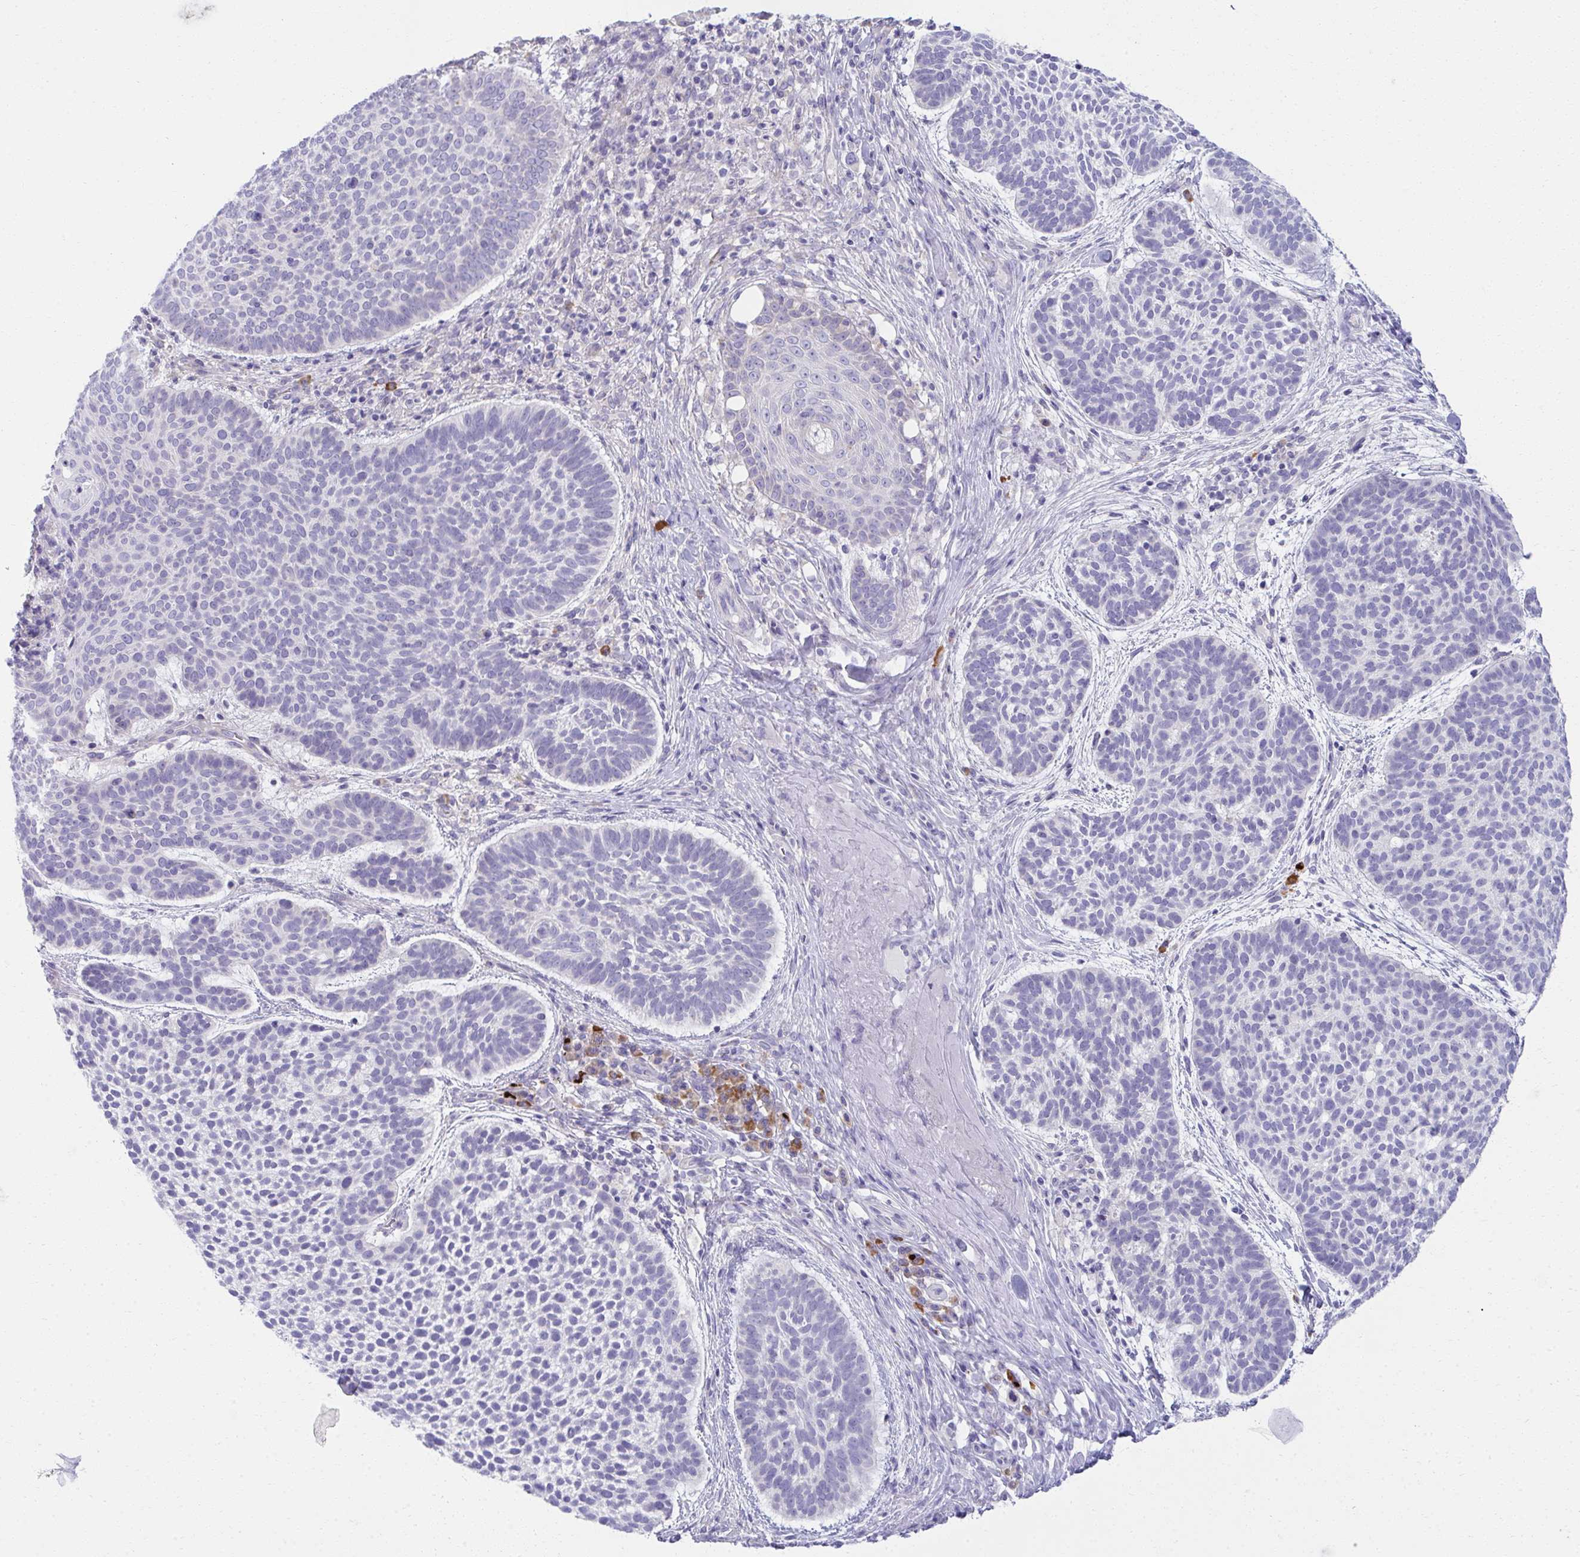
{"staining": {"intensity": "negative", "quantity": "none", "location": "none"}, "tissue": "skin cancer", "cell_type": "Tumor cells", "image_type": "cancer", "snomed": [{"axis": "morphology", "description": "Basal cell carcinoma"}, {"axis": "topography", "description": "Skin"}, {"axis": "topography", "description": "Skin of face"}], "caption": "Tumor cells are negative for brown protein staining in skin cancer. The staining was performed using DAB to visualize the protein expression in brown, while the nuclei were stained in blue with hematoxylin (Magnification: 20x).", "gene": "FASLG", "patient": {"sex": "male", "age": 73}}